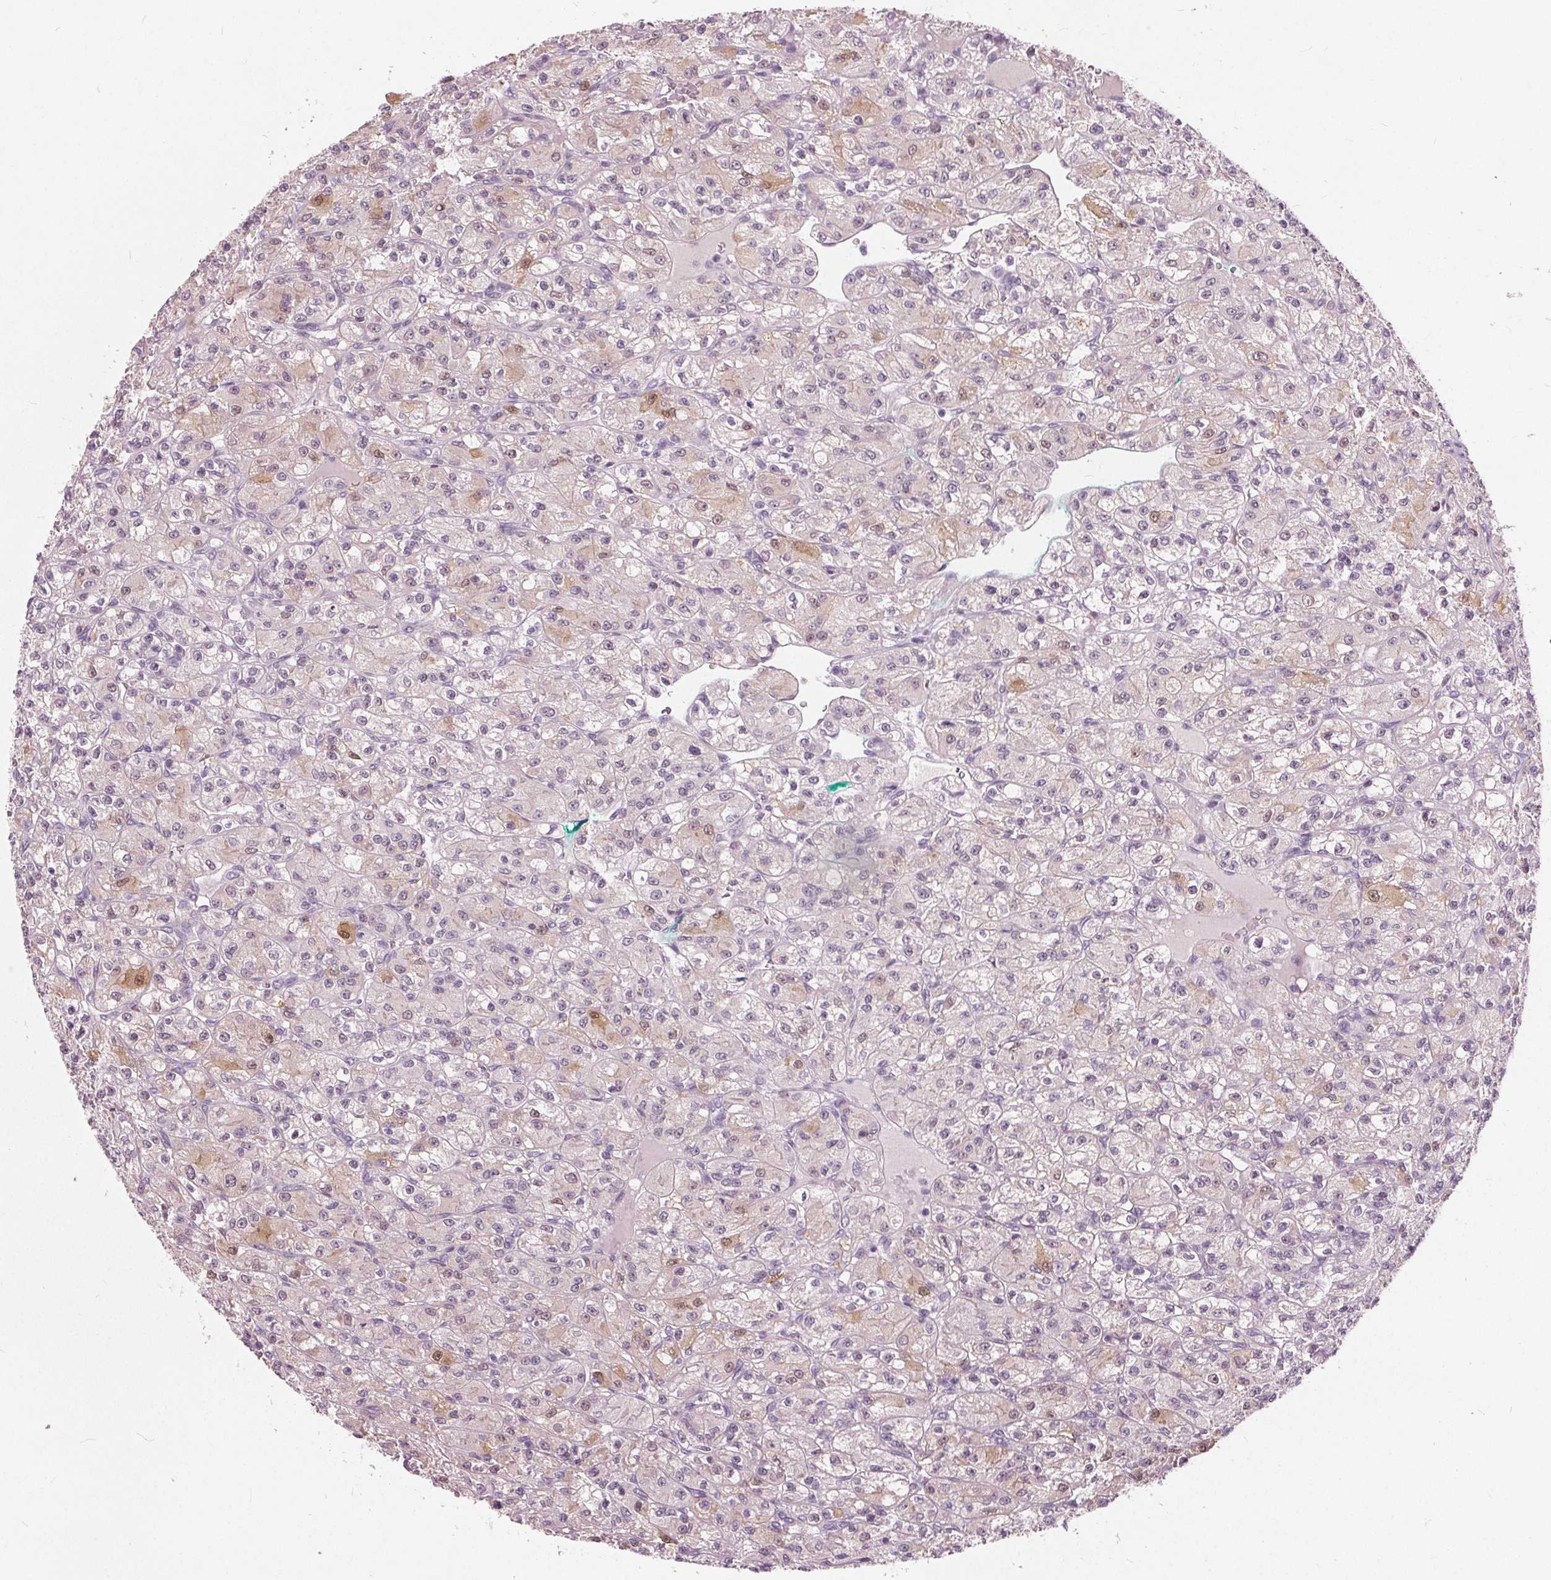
{"staining": {"intensity": "negative", "quantity": "none", "location": "none"}, "tissue": "renal cancer", "cell_type": "Tumor cells", "image_type": "cancer", "snomed": [{"axis": "morphology", "description": "Adenocarcinoma, NOS"}, {"axis": "topography", "description": "Kidney"}], "caption": "IHC micrograph of human renal cancer (adenocarcinoma) stained for a protein (brown), which exhibits no positivity in tumor cells.", "gene": "TKFC", "patient": {"sex": "female", "age": 70}}